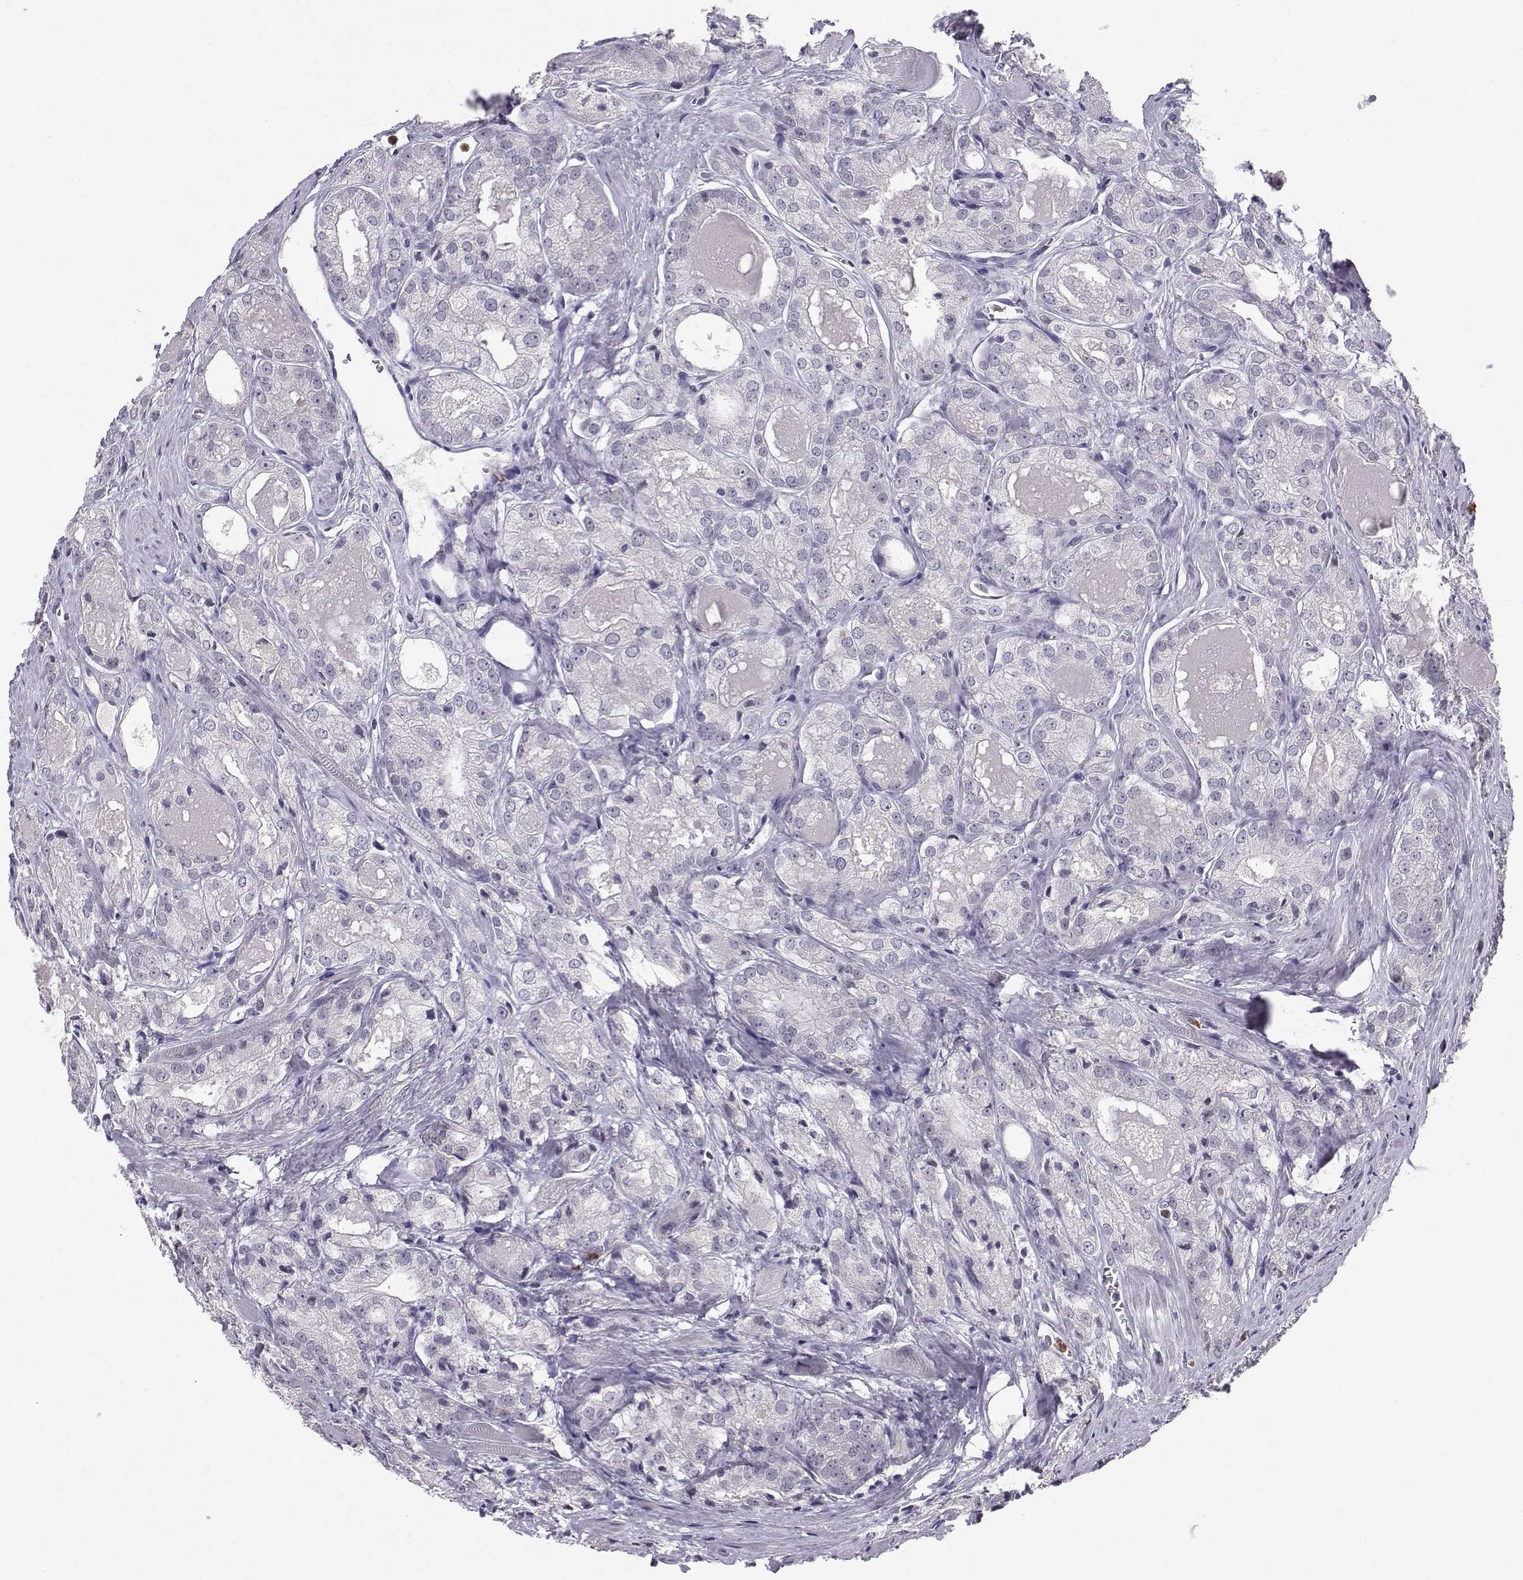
{"staining": {"intensity": "negative", "quantity": "none", "location": "none"}, "tissue": "prostate cancer", "cell_type": "Tumor cells", "image_type": "cancer", "snomed": [{"axis": "morphology", "description": "Adenocarcinoma, NOS"}, {"axis": "morphology", "description": "Adenocarcinoma, High grade"}, {"axis": "topography", "description": "Prostate"}], "caption": "Immunohistochemistry micrograph of neoplastic tissue: human prostate adenocarcinoma stained with DAB (3,3'-diaminobenzidine) displays no significant protein expression in tumor cells.", "gene": "CALY", "patient": {"sex": "male", "age": 70}}